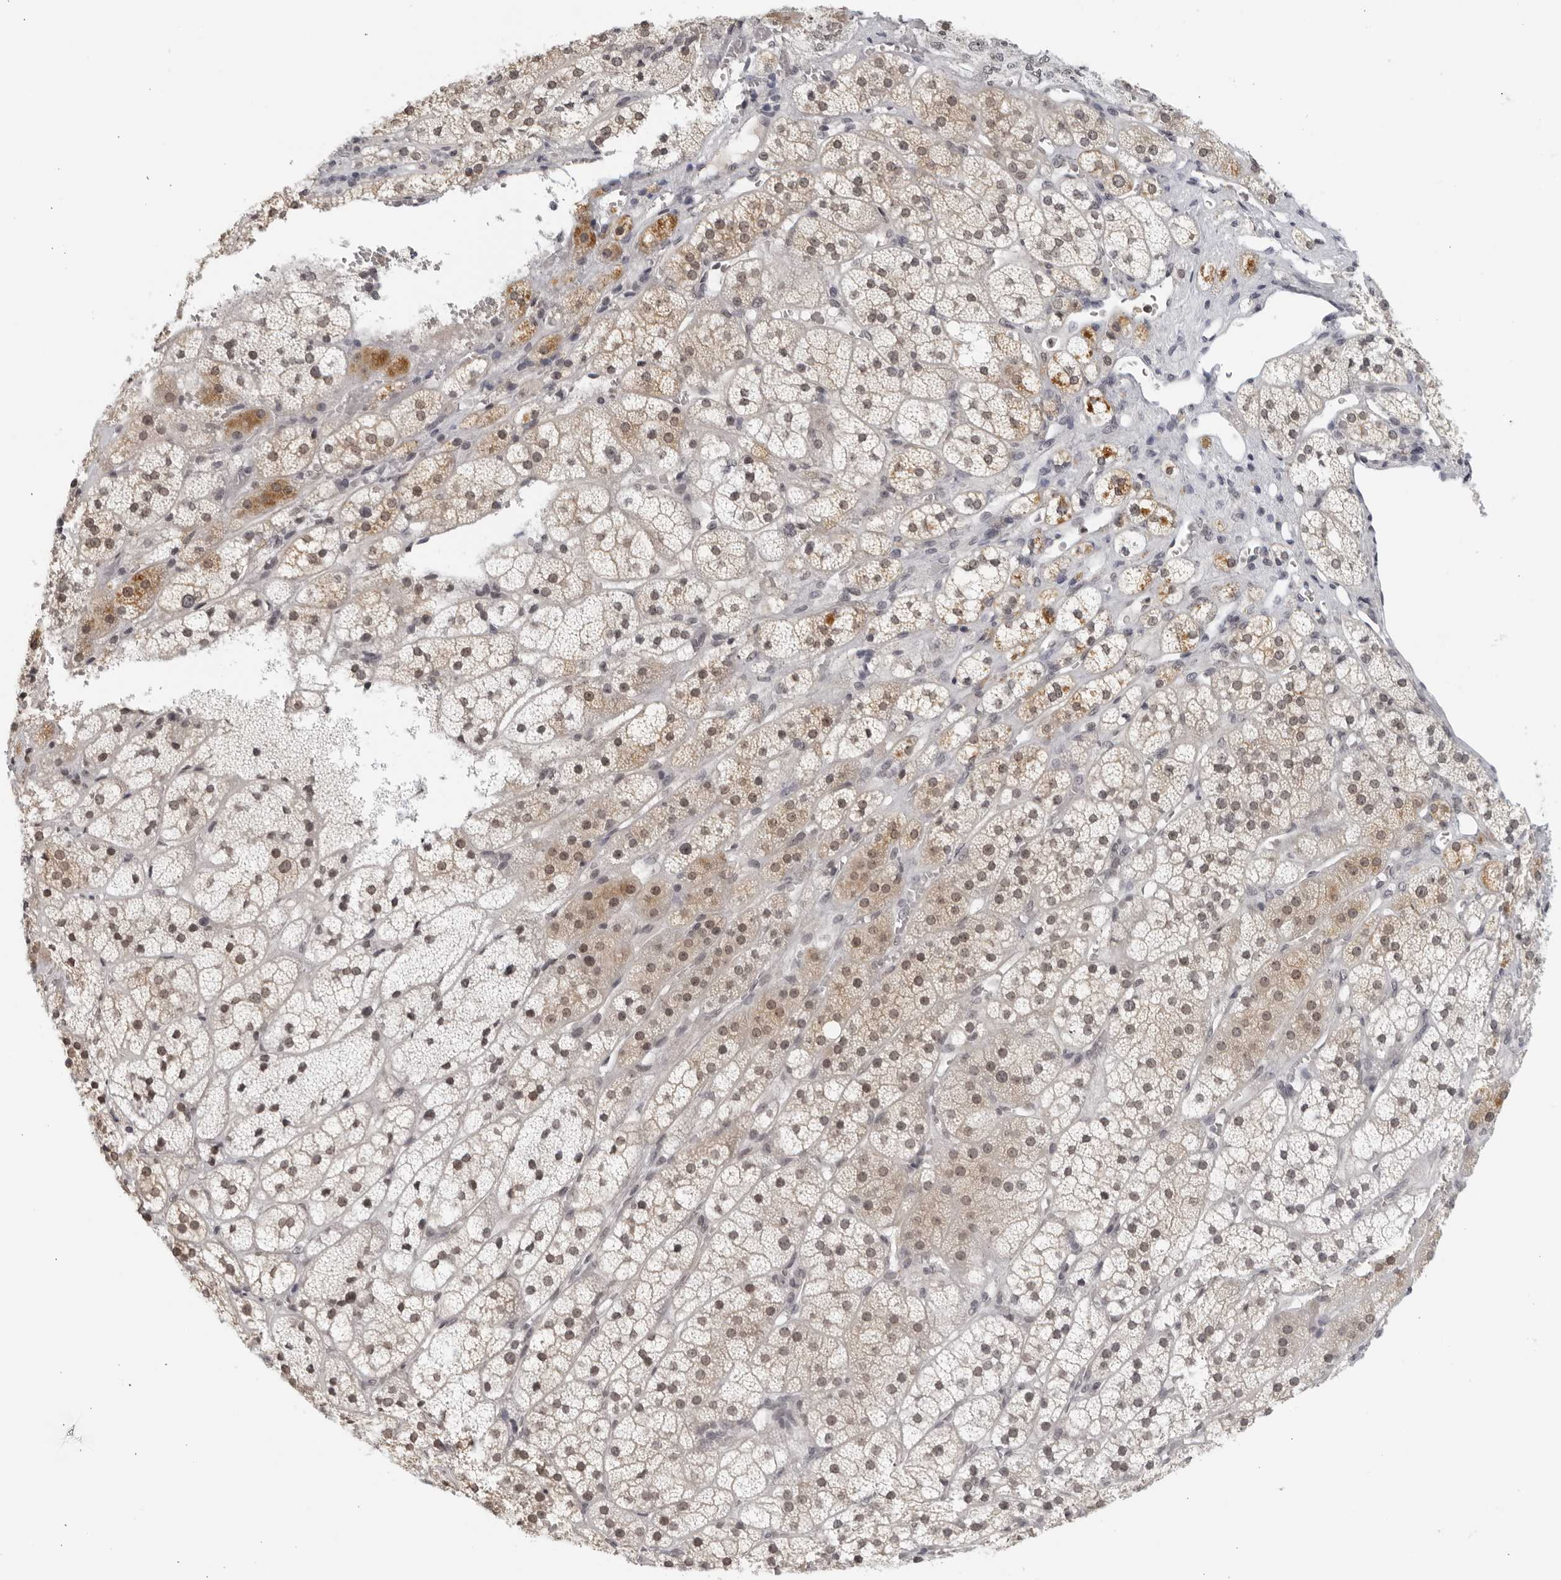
{"staining": {"intensity": "moderate", "quantity": "25%-75%", "location": "cytoplasmic/membranous,nuclear"}, "tissue": "adrenal gland", "cell_type": "Glandular cells", "image_type": "normal", "snomed": [{"axis": "morphology", "description": "Normal tissue, NOS"}, {"axis": "topography", "description": "Adrenal gland"}], "caption": "This photomicrograph reveals IHC staining of normal adrenal gland, with medium moderate cytoplasmic/membranous,nuclear staining in approximately 25%-75% of glandular cells.", "gene": "RAB11FIP3", "patient": {"sex": "female", "age": 44}}